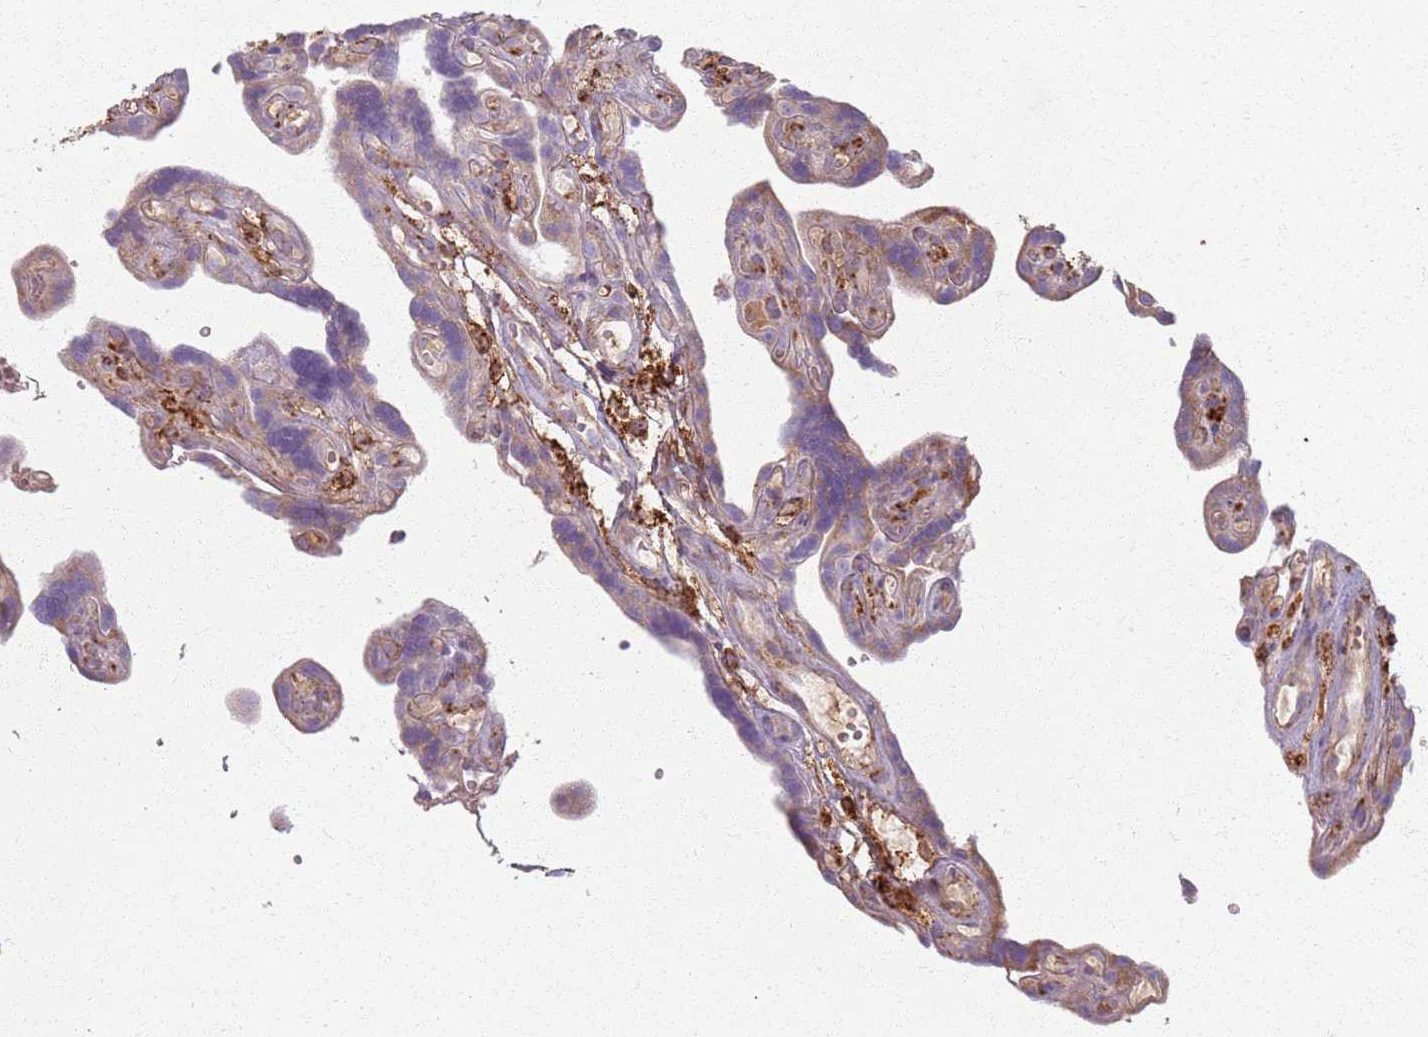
{"staining": {"intensity": "strong", "quantity": ">75%", "location": "cytoplasmic/membranous"}, "tissue": "placenta", "cell_type": "Decidual cells", "image_type": "normal", "snomed": [{"axis": "morphology", "description": "Normal tissue, NOS"}, {"axis": "topography", "description": "Placenta"}], "caption": "Brown immunohistochemical staining in normal human placenta exhibits strong cytoplasmic/membranous positivity in about >75% of decidual cells.", "gene": "COLGALT1", "patient": {"sex": "female", "age": 30}}